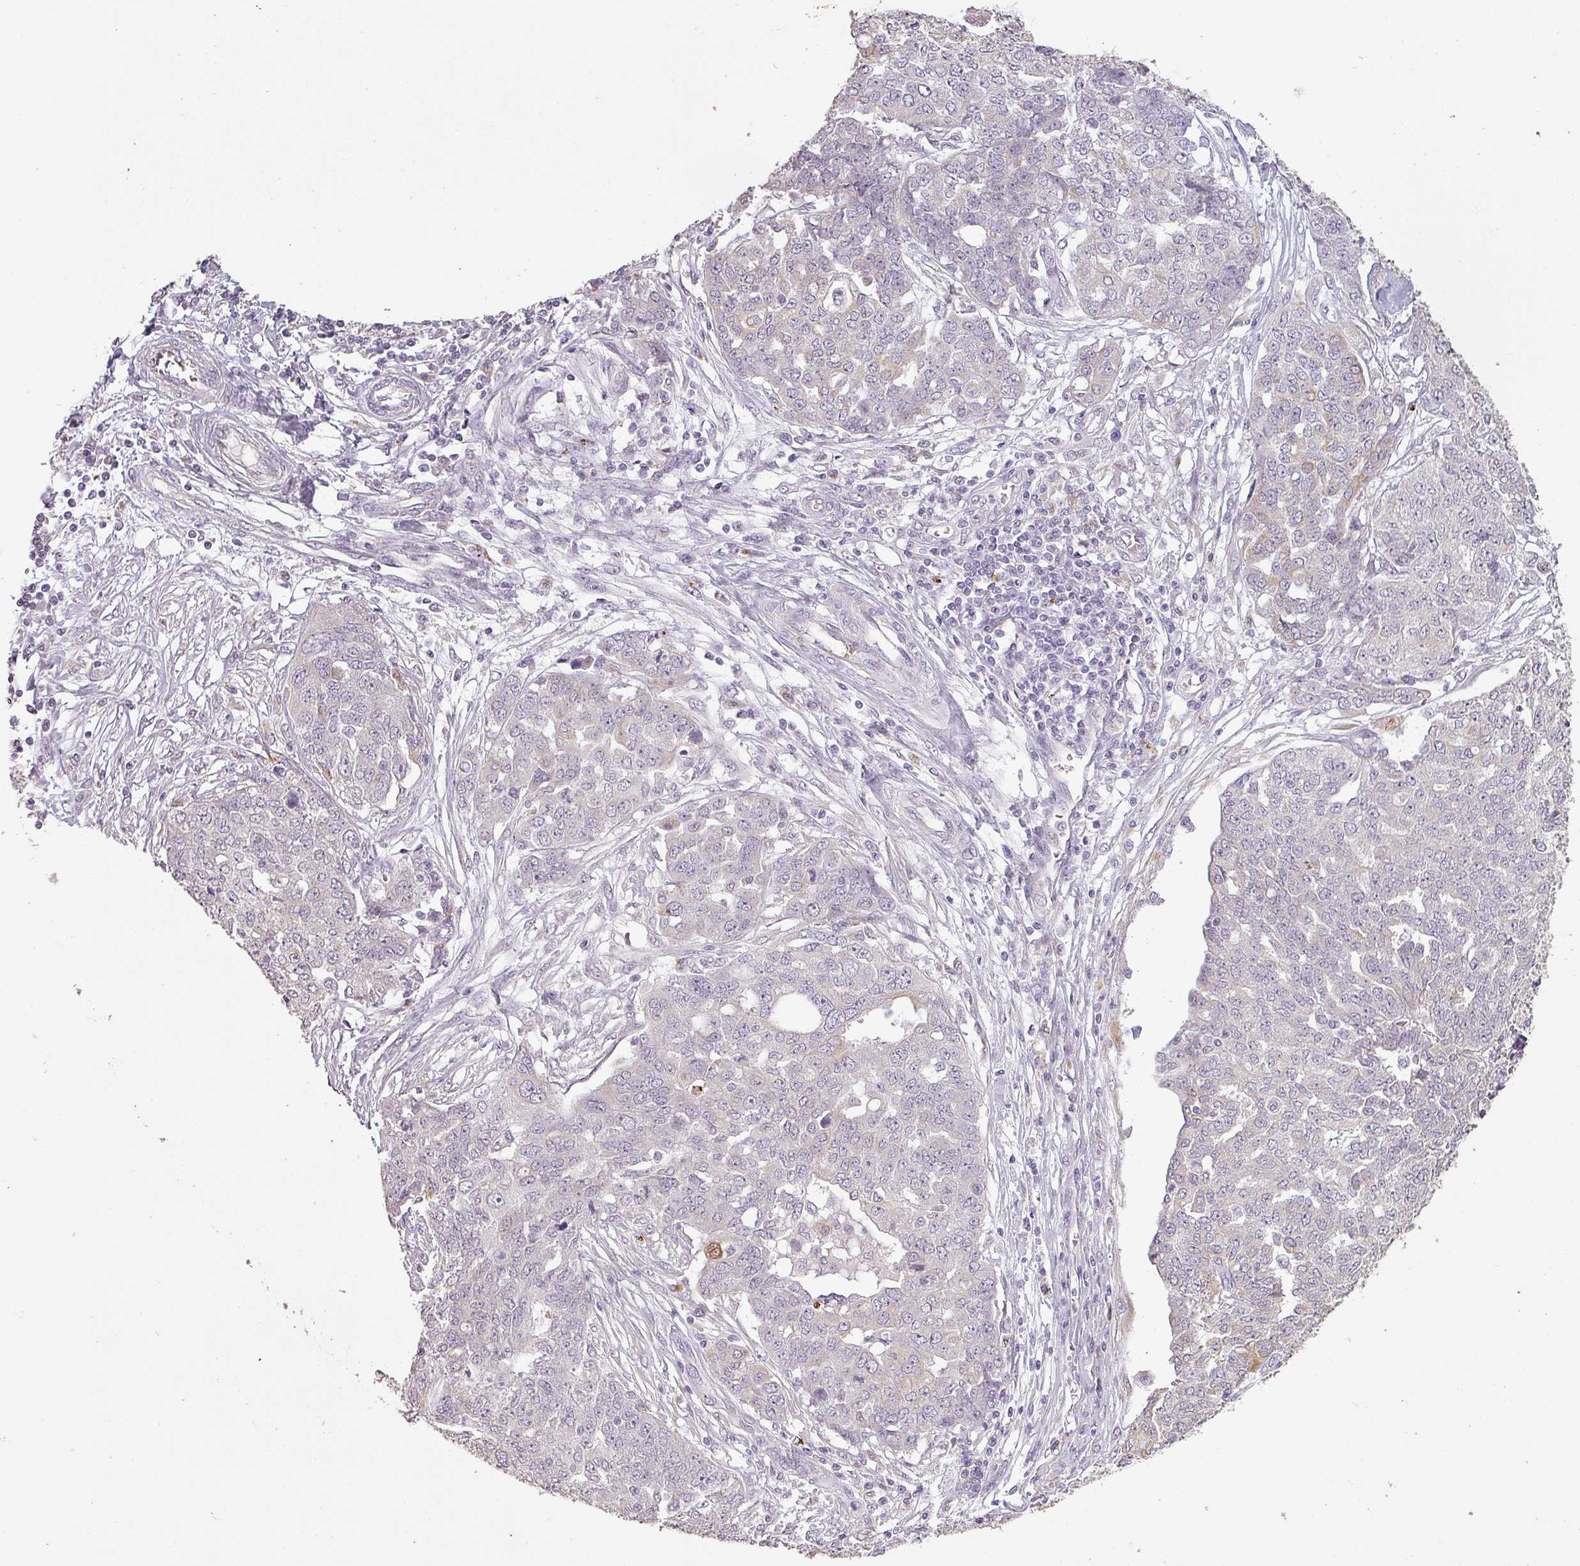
{"staining": {"intensity": "negative", "quantity": "none", "location": "none"}, "tissue": "ovarian cancer", "cell_type": "Tumor cells", "image_type": "cancer", "snomed": [{"axis": "morphology", "description": "Cystadenocarcinoma, serous, NOS"}, {"axis": "topography", "description": "Soft tissue"}, {"axis": "topography", "description": "Ovary"}], "caption": "Immunohistochemical staining of human serous cystadenocarcinoma (ovarian) exhibits no significant positivity in tumor cells.", "gene": "LYPLA1", "patient": {"sex": "female", "age": 57}}